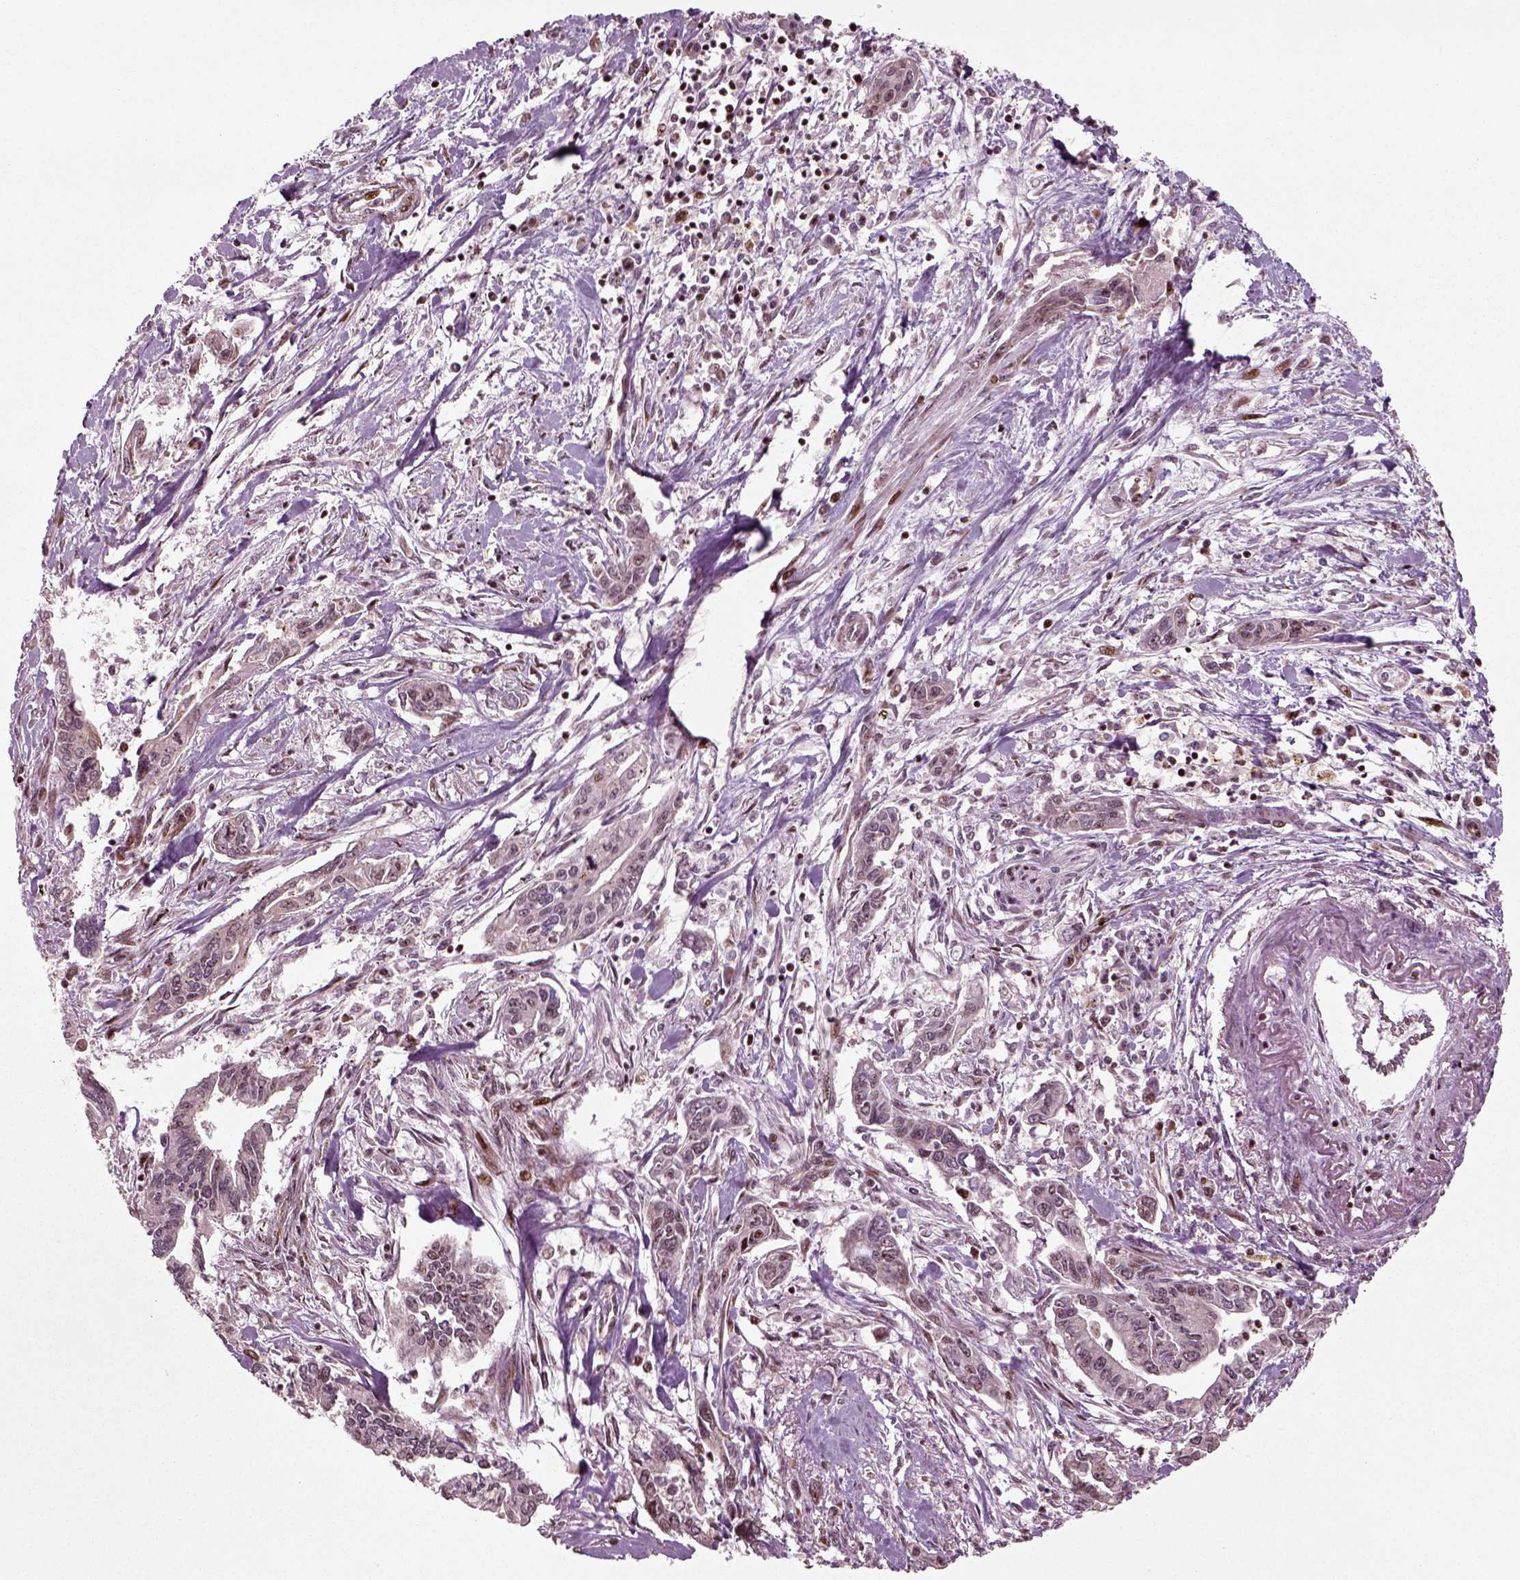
{"staining": {"intensity": "strong", "quantity": "<25%", "location": "nuclear"}, "tissue": "pancreatic cancer", "cell_type": "Tumor cells", "image_type": "cancer", "snomed": [{"axis": "morphology", "description": "Adenocarcinoma, NOS"}, {"axis": "topography", "description": "Pancreas"}], "caption": "A brown stain shows strong nuclear expression of a protein in pancreatic cancer (adenocarcinoma) tumor cells. Immunohistochemistry (ihc) stains the protein of interest in brown and the nuclei are stained blue.", "gene": "CDC14A", "patient": {"sex": "male", "age": 60}}